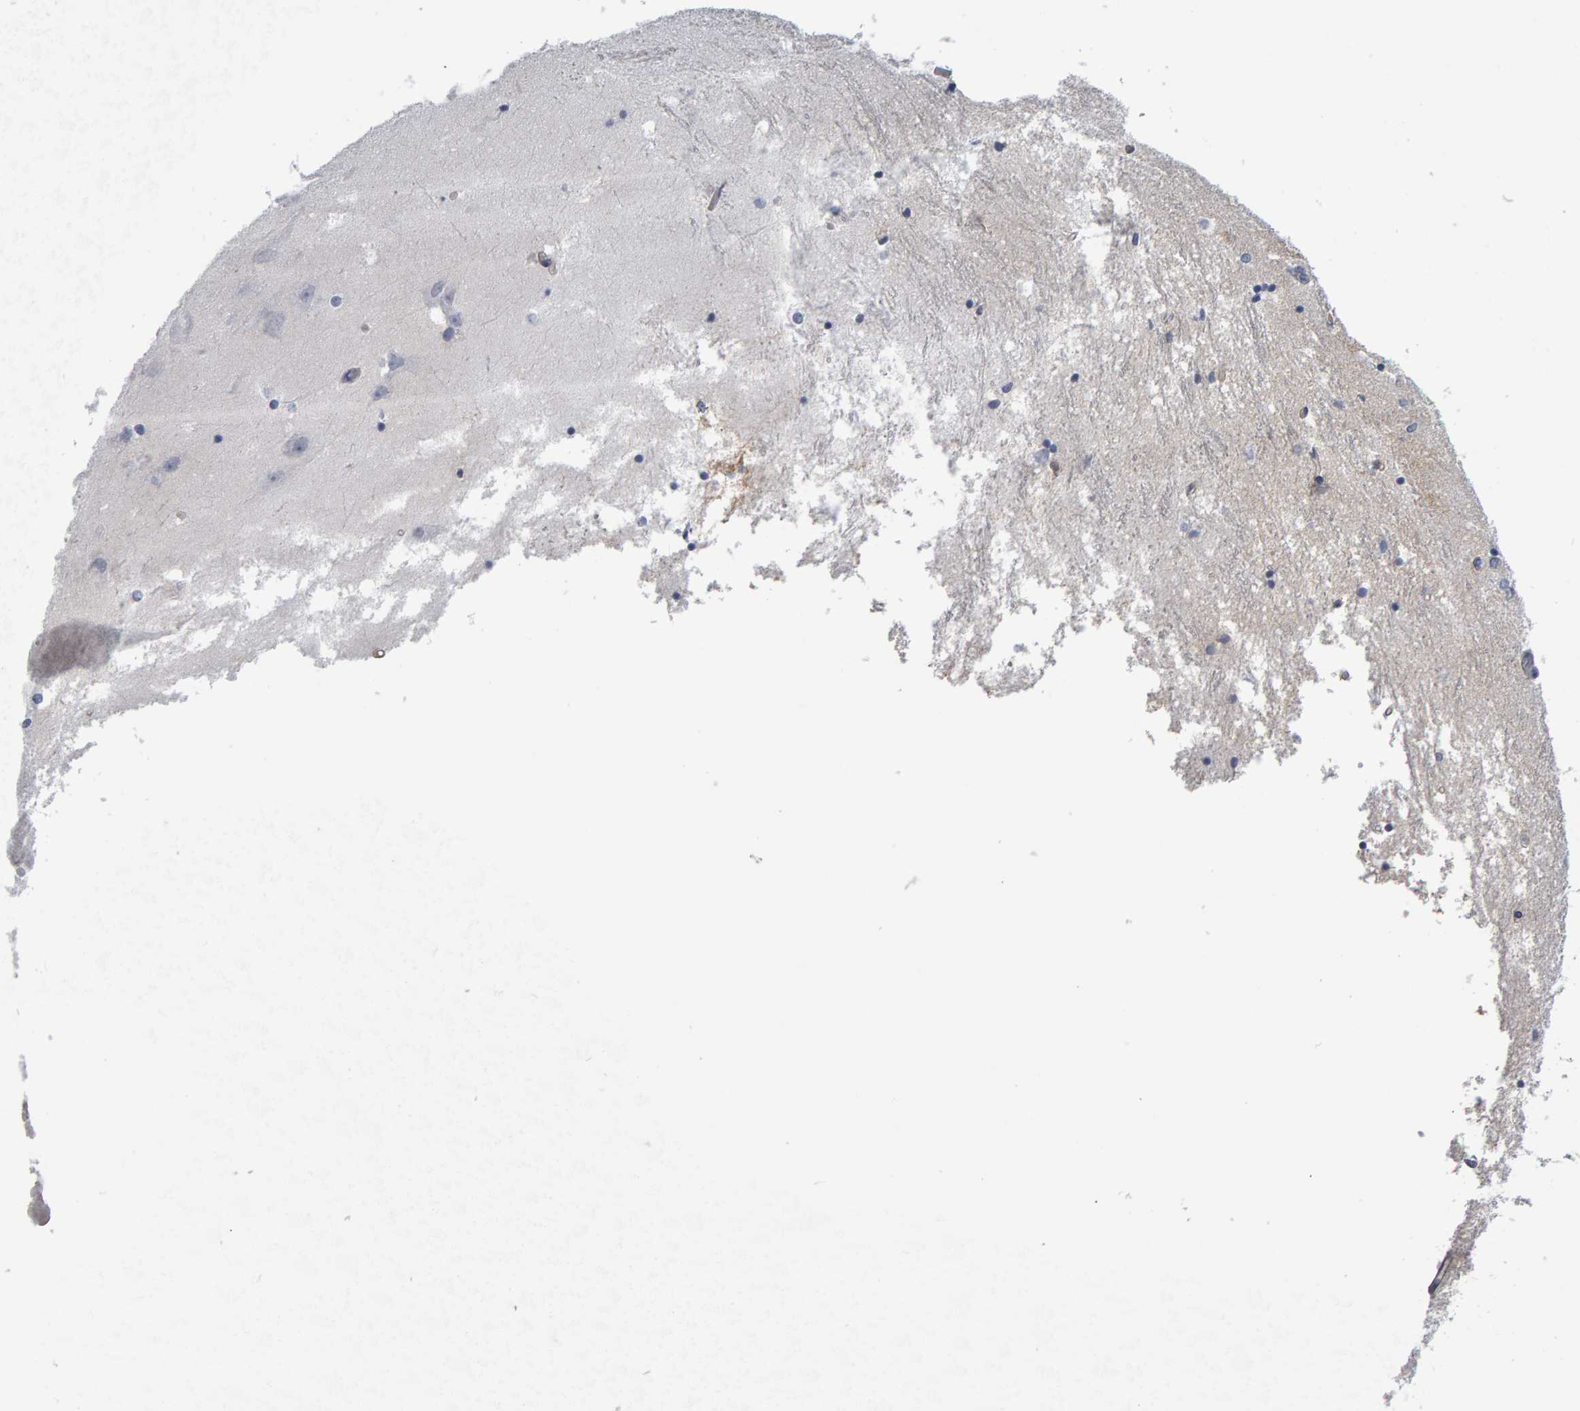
{"staining": {"intensity": "negative", "quantity": "none", "location": "none"}, "tissue": "hippocampus", "cell_type": "Glial cells", "image_type": "normal", "snomed": [{"axis": "morphology", "description": "Normal tissue, NOS"}, {"axis": "topography", "description": "Hippocampus"}], "caption": "Histopathology image shows no significant protein positivity in glial cells of benign hippocampus.", "gene": "CD38", "patient": {"sex": "male", "age": 45}}